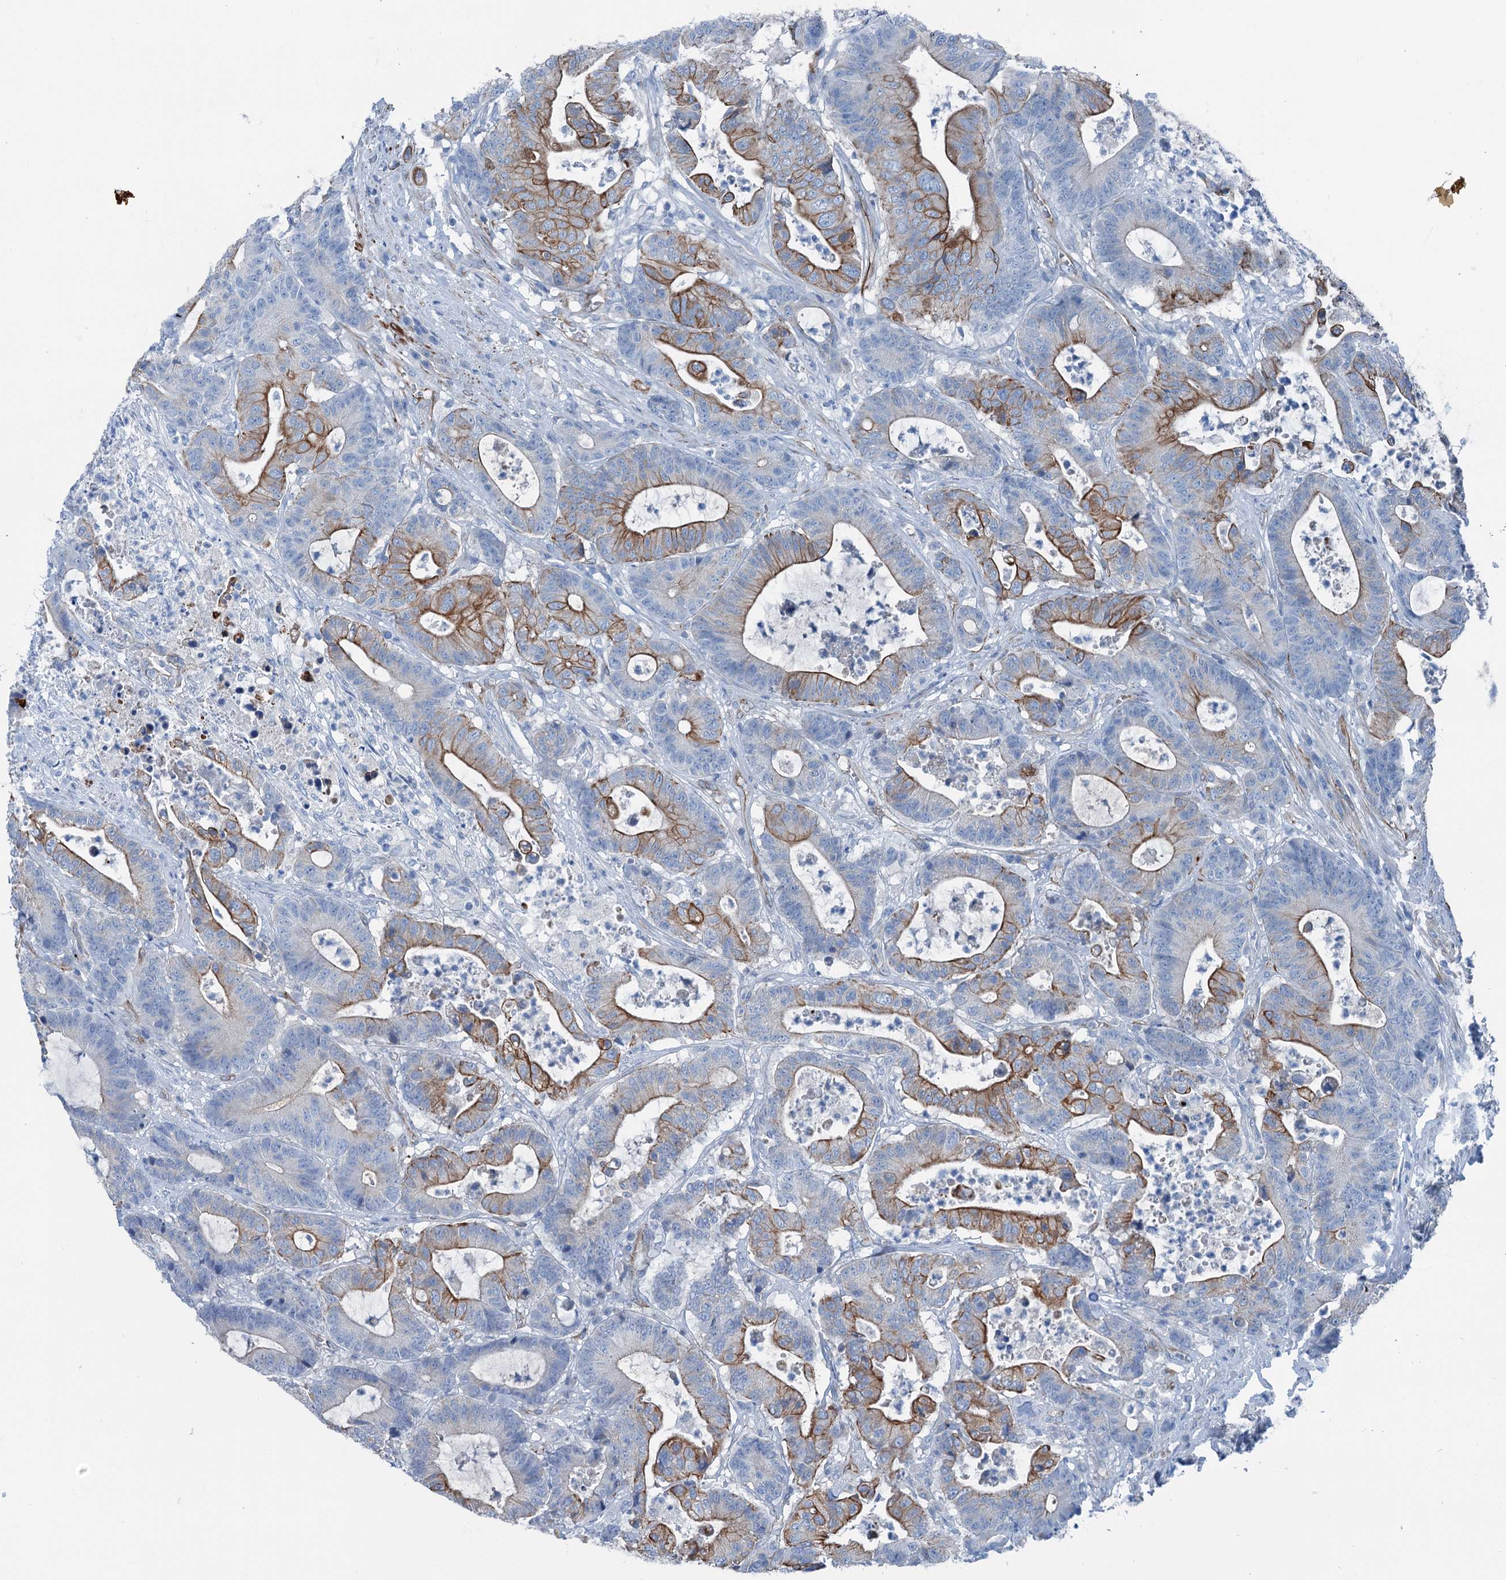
{"staining": {"intensity": "moderate", "quantity": "25%-75%", "location": "cytoplasmic/membranous"}, "tissue": "colorectal cancer", "cell_type": "Tumor cells", "image_type": "cancer", "snomed": [{"axis": "morphology", "description": "Adenocarcinoma, NOS"}, {"axis": "topography", "description": "Colon"}], "caption": "An image of colorectal adenocarcinoma stained for a protein exhibits moderate cytoplasmic/membranous brown staining in tumor cells.", "gene": "CALCOCO1", "patient": {"sex": "female", "age": 84}}